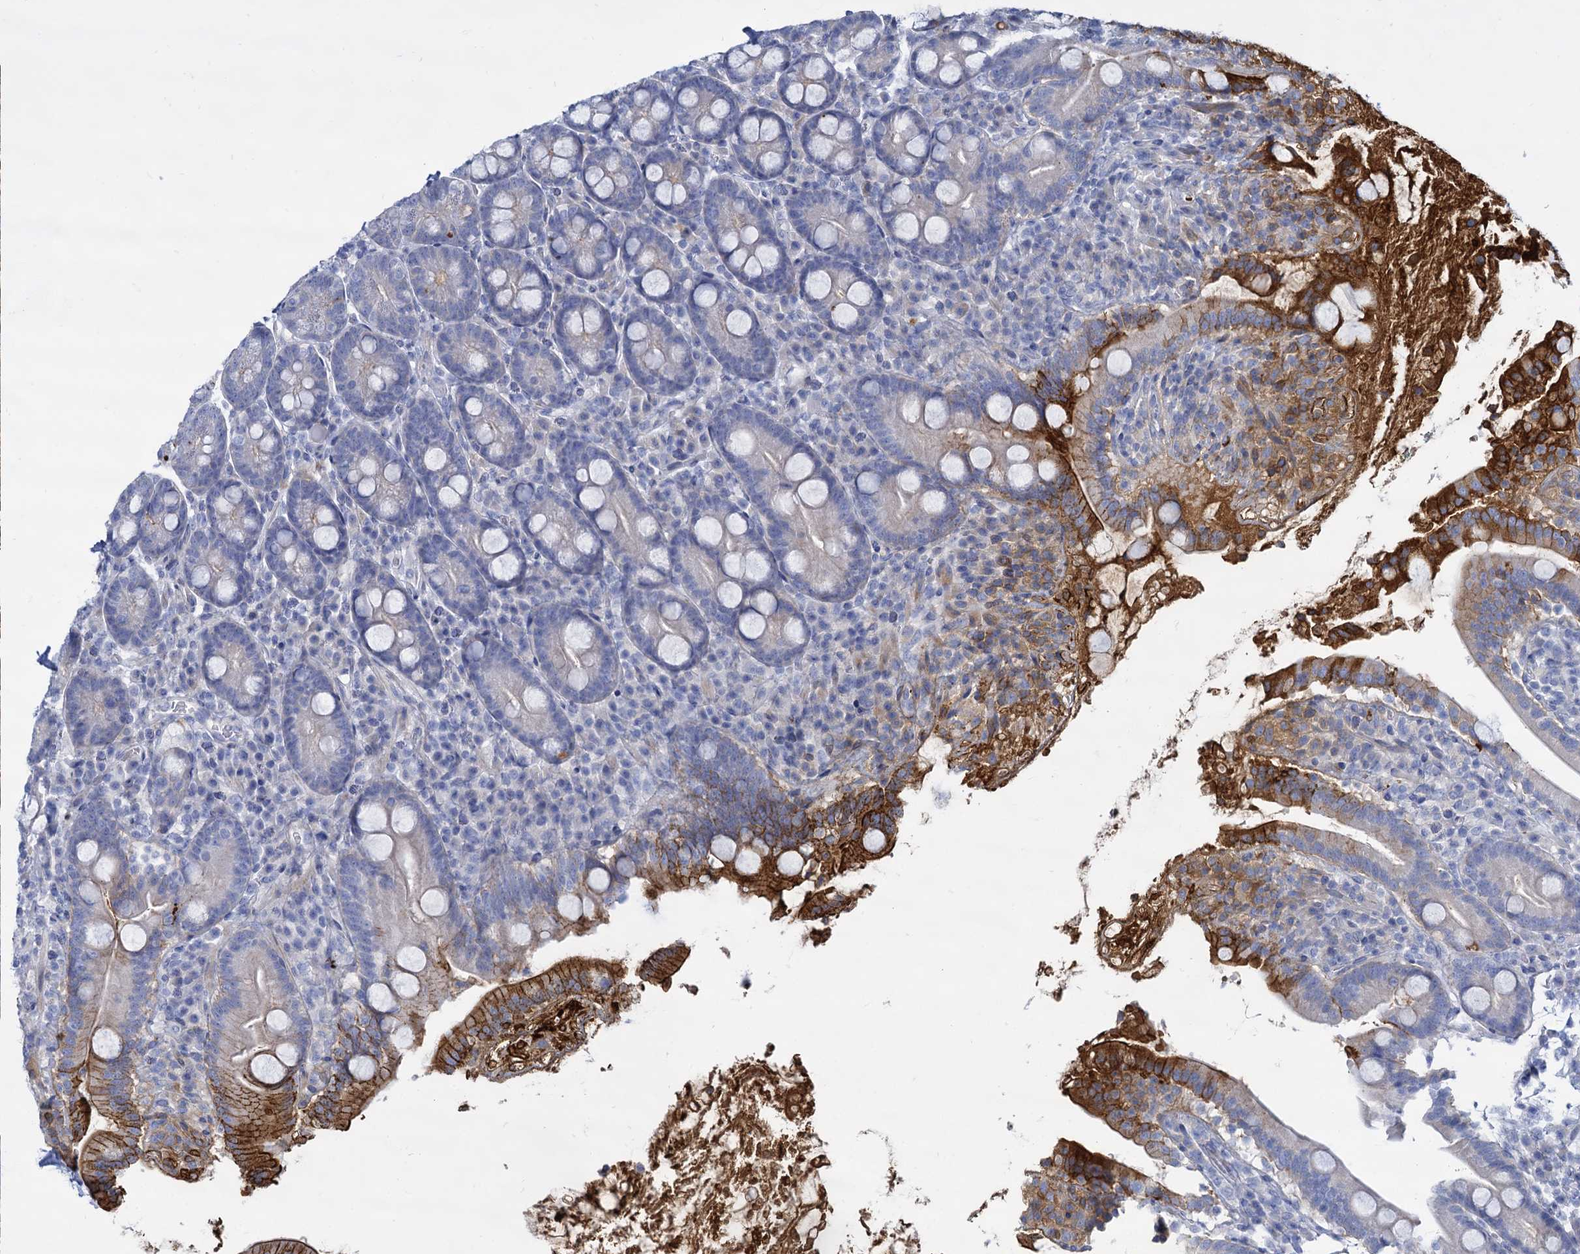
{"staining": {"intensity": "strong", "quantity": "<25%", "location": "cytoplasmic/membranous"}, "tissue": "duodenum", "cell_type": "Glandular cells", "image_type": "normal", "snomed": [{"axis": "morphology", "description": "Normal tissue, NOS"}, {"axis": "topography", "description": "Duodenum"}], "caption": "A photomicrograph of human duodenum stained for a protein exhibits strong cytoplasmic/membranous brown staining in glandular cells. The protein is shown in brown color, while the nuclei are stained blue.", "gene": "TRIM77", "patient": {"sex": "male", "age": 35}}